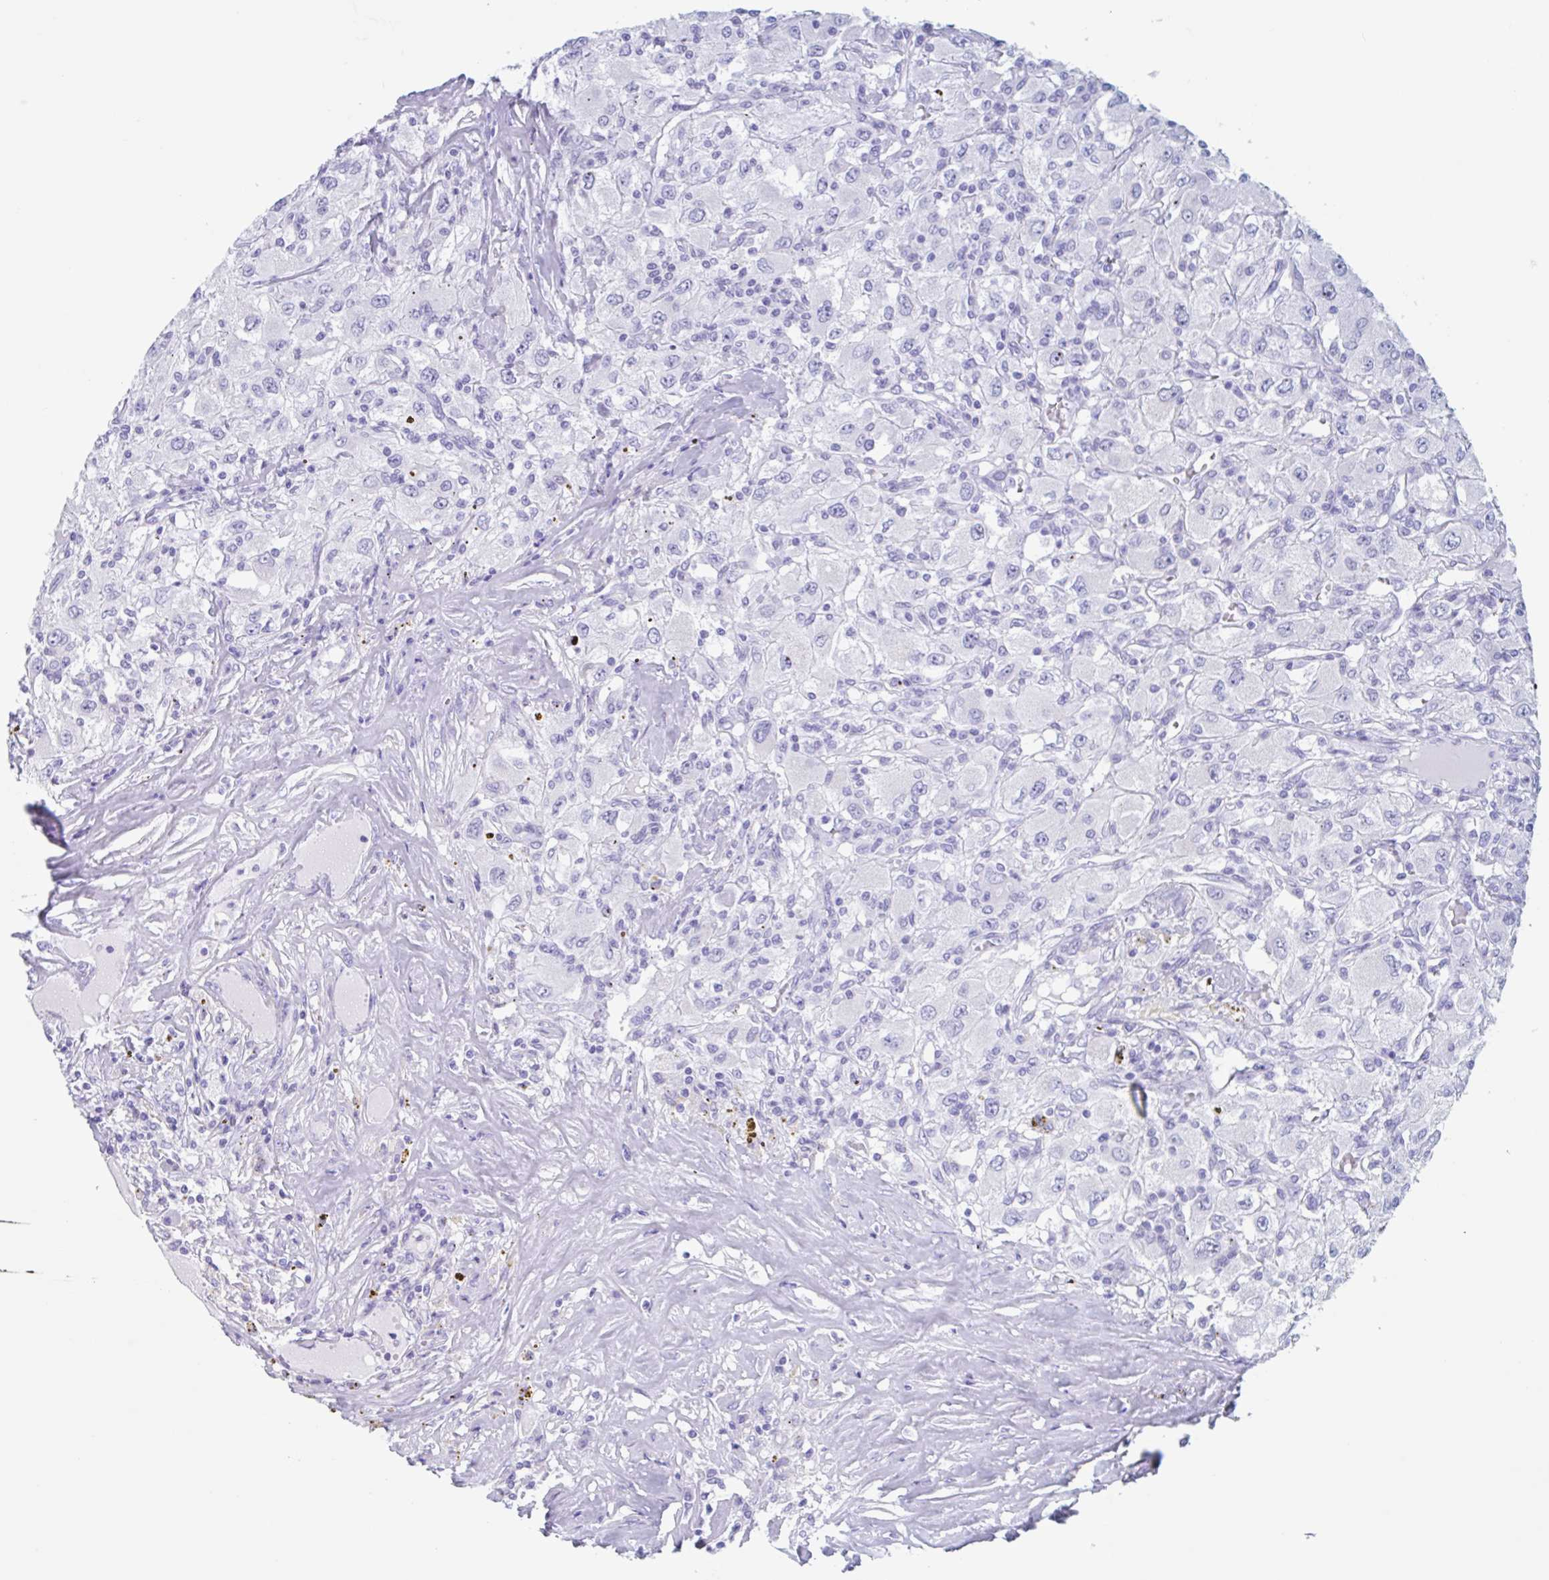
{"staining": {"intensity": "negative", "quantity": "none", "location": "none"}, "tissue": "renal cancer", "cell_type": "Tumor cells", "image_type": "cancer", "snomed": [{"axis": "morphology", "description": "Adenocarcinoma, NOS"}, {"axis": "topography", "description": "Kidney"}], "caption": "The micrograph demonstrates no staining of tumor cells in adenocarcinoma (renal).", "gene": "CPTP", "patient": {"sex": "female", "age": 67}}